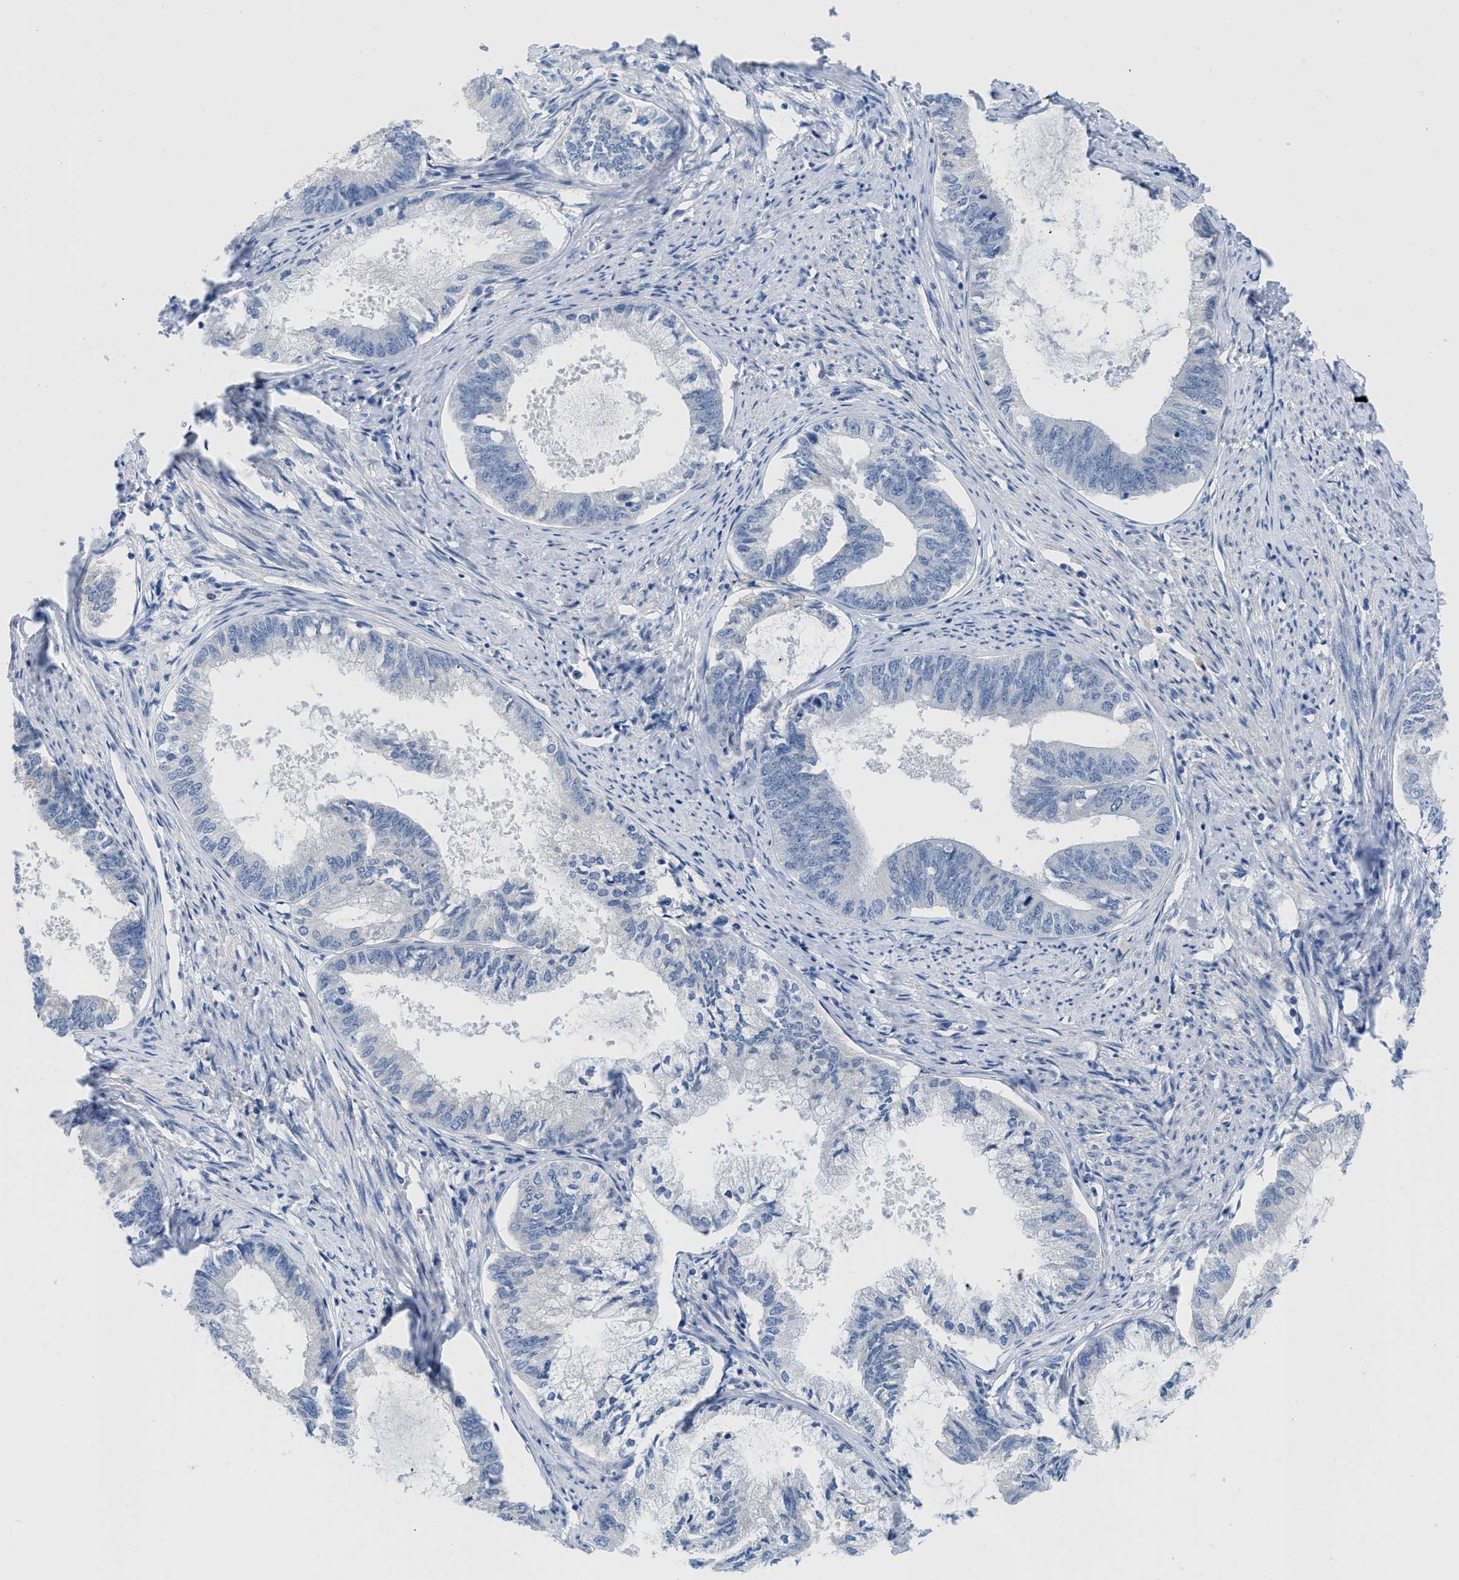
{"staining": {"intensity": "negative", "quantity": "none", "location": "none"}, "tissue": "endometrial cancer", "cell_type": "Tumor cells", "image_type": "cancer", "snomed": [{"axis": "morphology", "description": "Adenocarcinoma, NOS"}, {"axis": "topography", "description": "Endometrium"}], "caption": "This is a image of immunohistochemistry staining of endometrial cancer (adenocarcinoma), which shows no expression in tumor cells.", "gene": "PYY", "patient": {"sex": "female", "age": 86}}